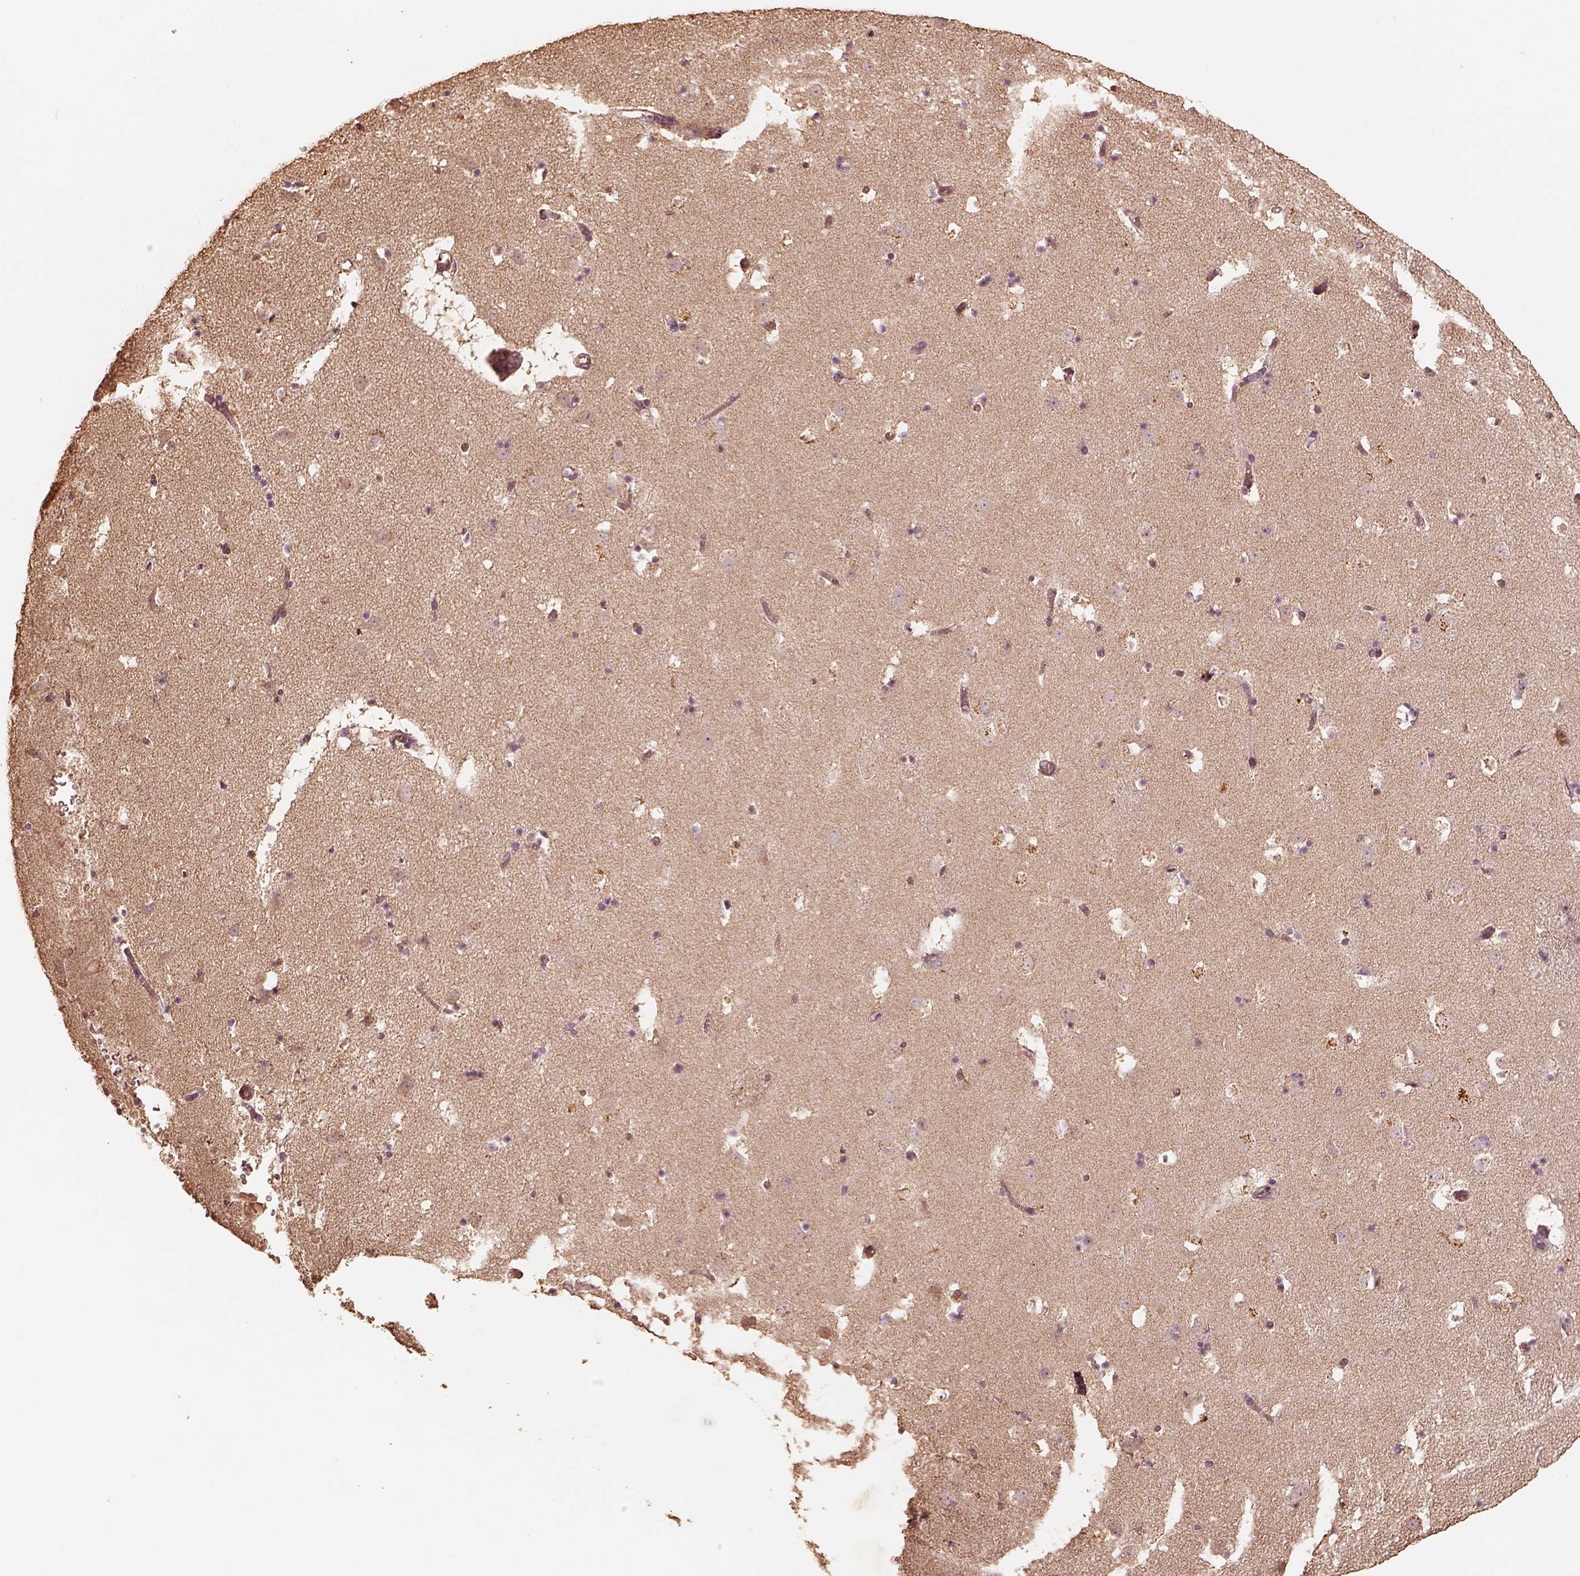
{"staining": {"intensity": "negative", "quantity": "none", "location": "none"}, "tissue": "caudate", "cell_type": "Glial cells", "image_type": "normal", "snomed": [{"axis": "morphology", "description": "Normal tissue, NOS"}, {"axis": "topography", "description": "Lateral ventricle wall"}], "caption": "High power microscopy photomicrograph of an immunohistochemistry histopathology image of unremarkable caudate, revealing no significant staining in glial cells.", "gene": "PTGES2", "patient": {"sex": "female", "age": 42}}